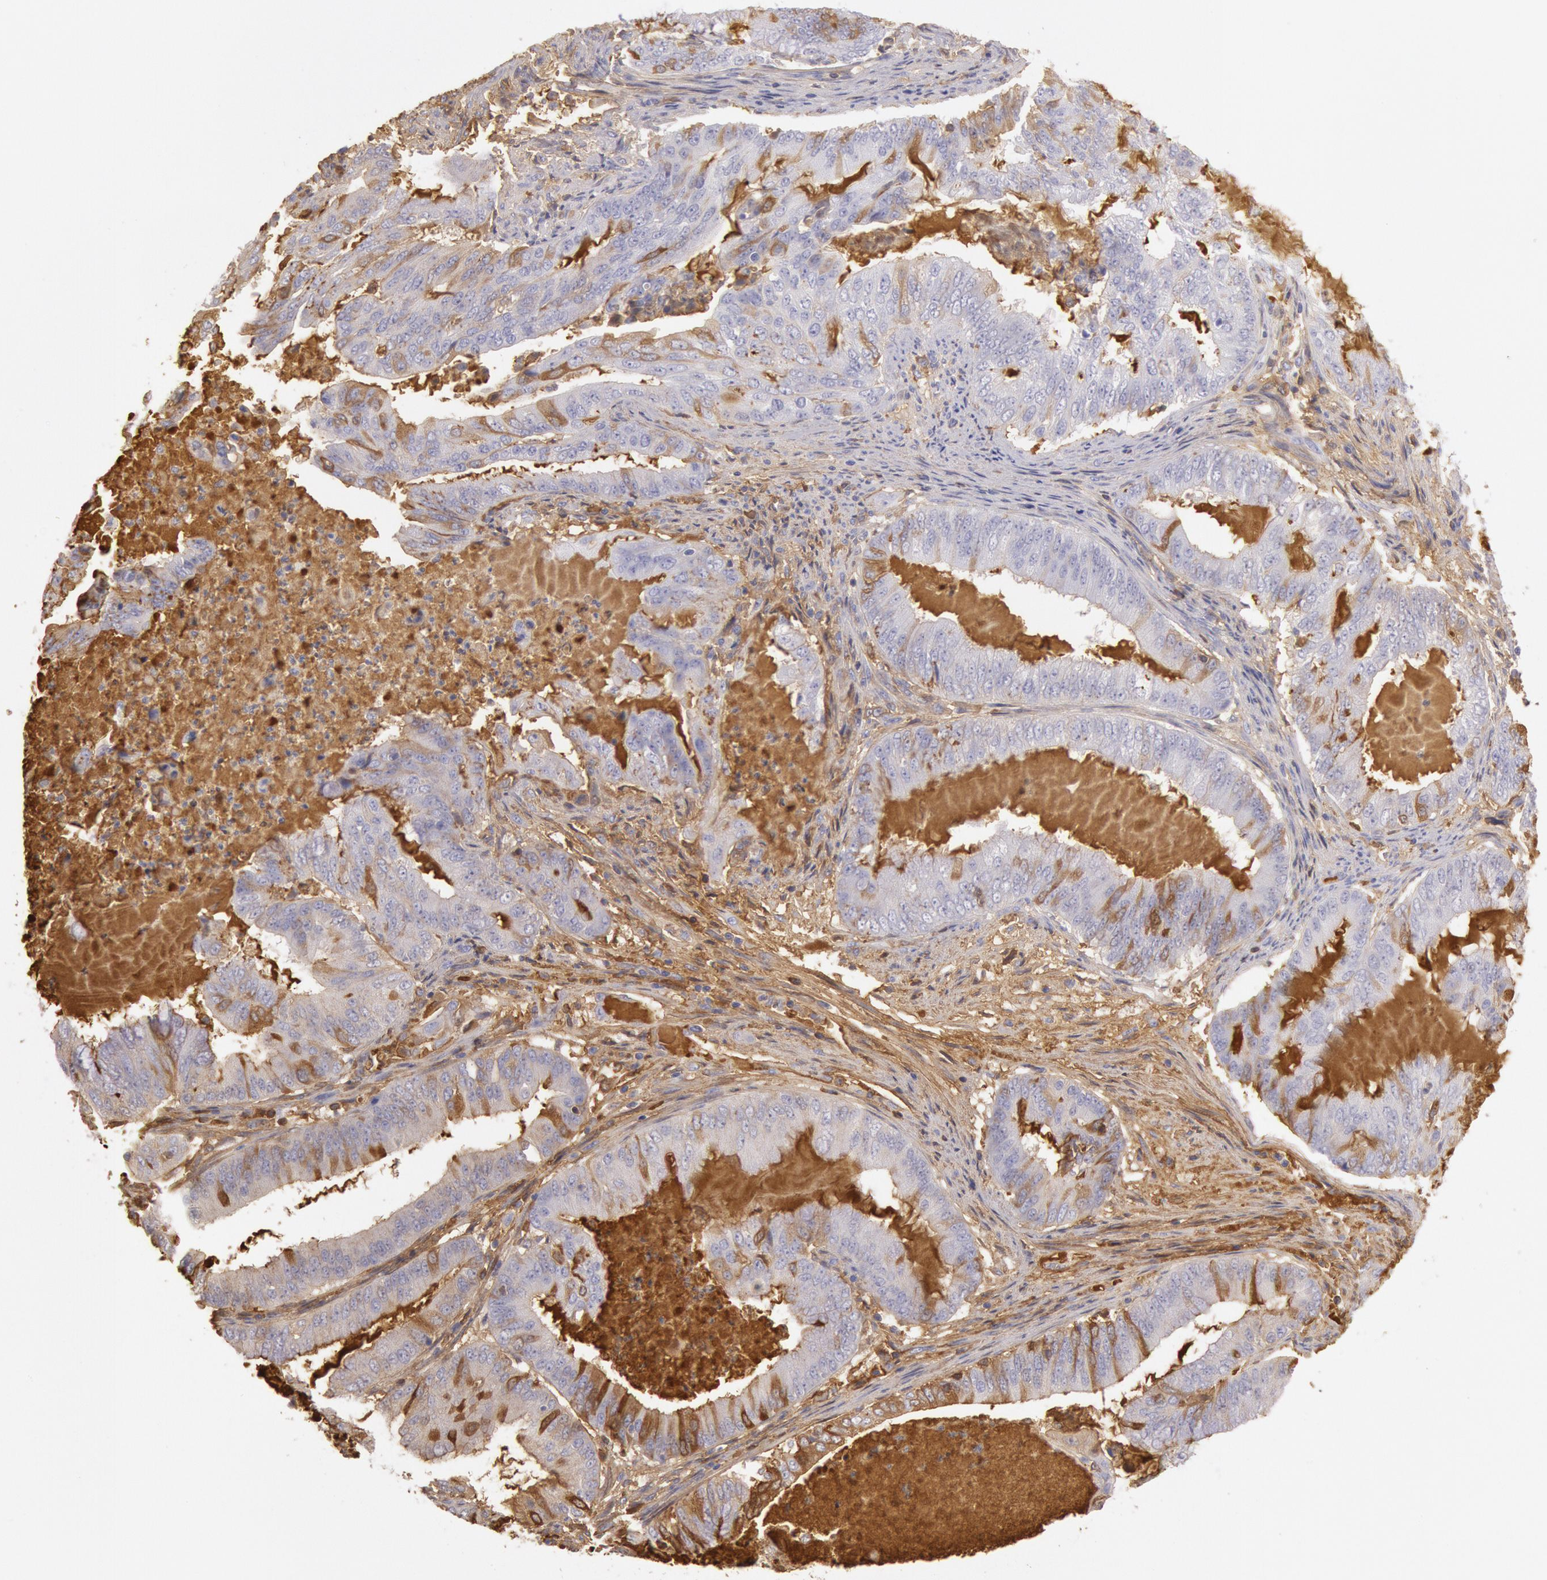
{"staining": {"intensity": "weak", "quantity": "25%-75%", "location": "cytoplasmic/membranous"}, "tissue": "endometrial cancer", "cell_type": "Tumor cells", "image_type": "cancer", "snomed": [{"axis": "morphology", "description": "Adenocarcinoma, NOS"}, {"axis": "topography", "description": "Endometrium"}], "caption": "Endometrial cancer stained for a protein (brown) displays weak cytoplasmic/membranous positive expression in about 25%-75% of tumor cells.", "gene": "IGHG1", "patient": {"sex": "female", "age": 63}}